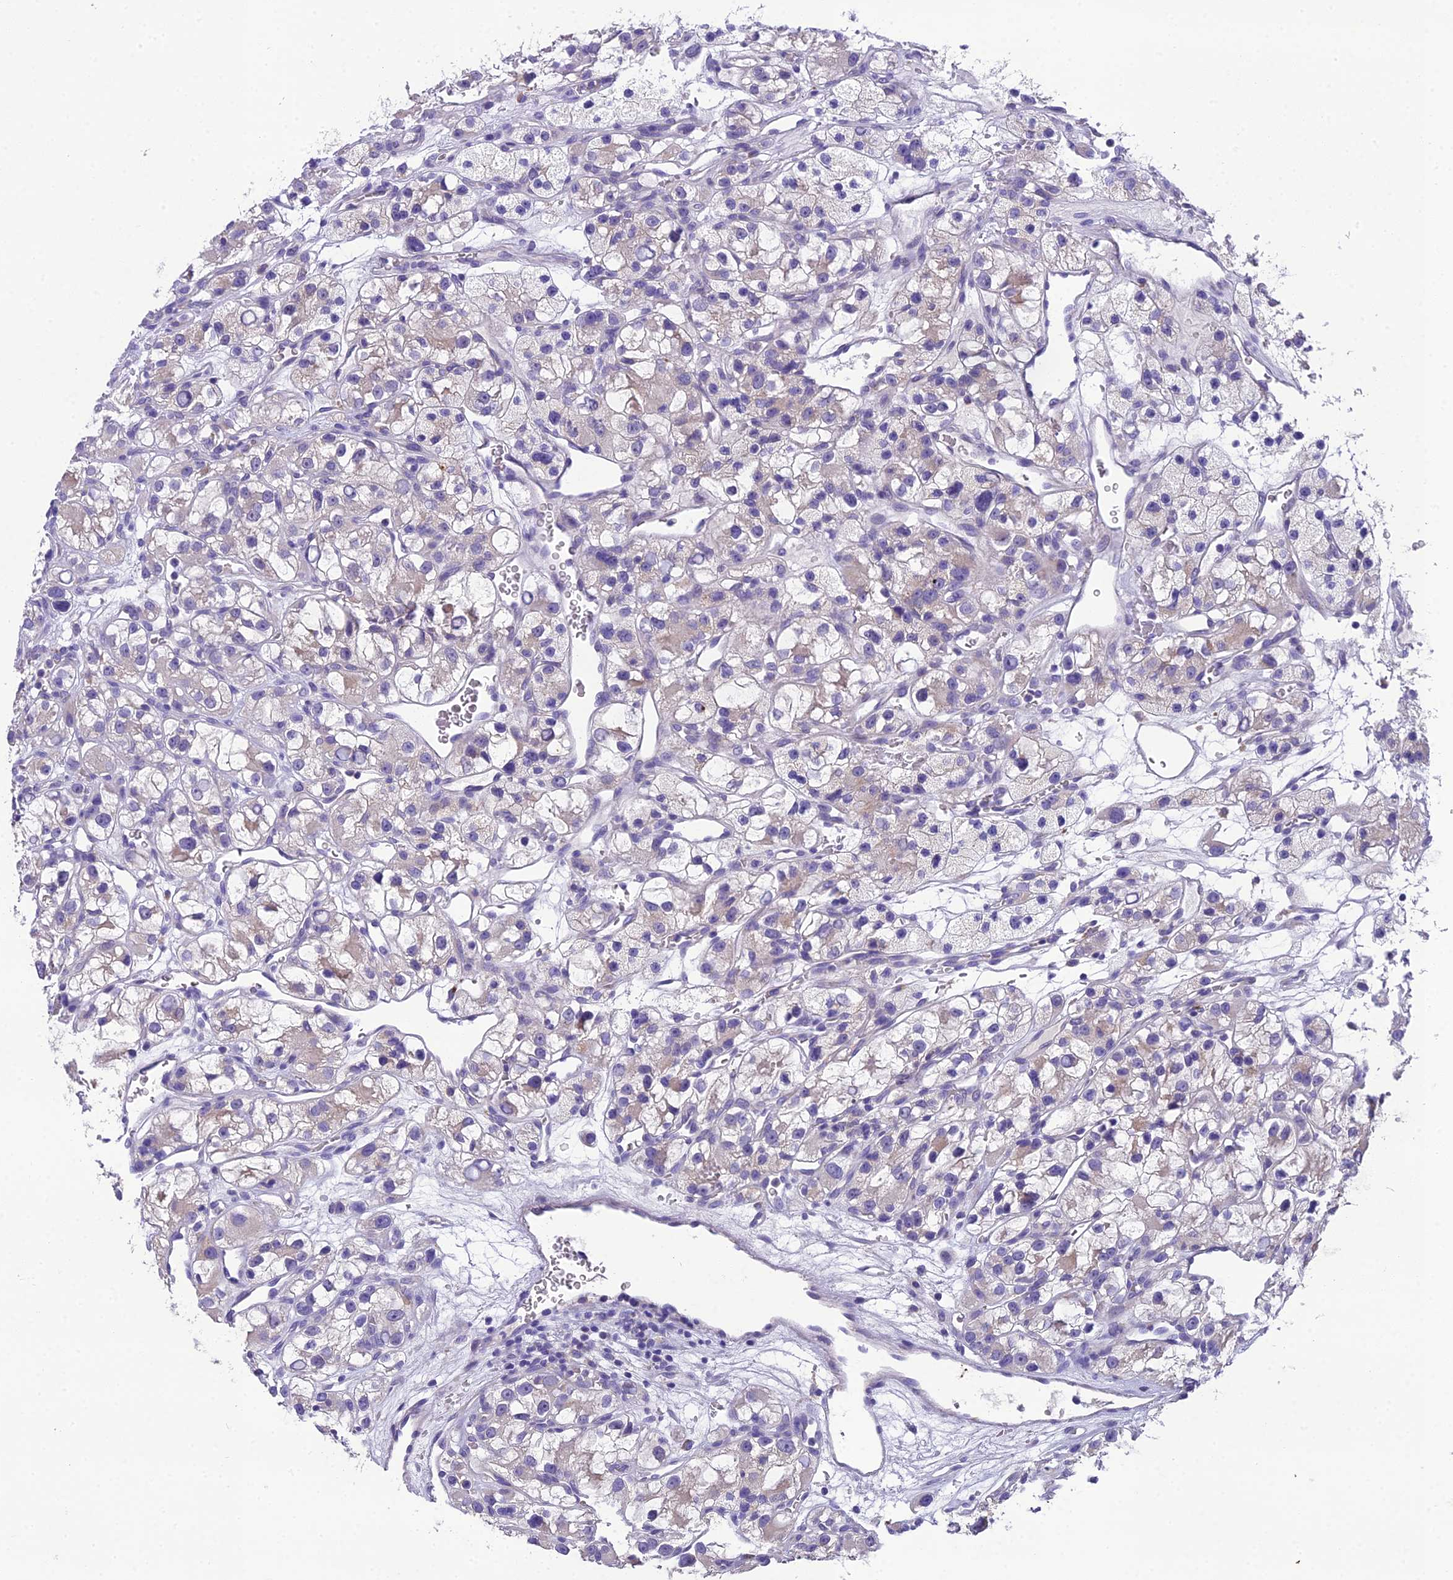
{"staining": {"intensity": "negative", "quantity": "none", "location": "none"}, "tissue": "renal cancer", "cell_type": "Tumor cells", "image_type": "cancer", "snomed": [{"axis": "morphology", "description": "Adenocarcinoma, NOS"}, {"axis": "topography", "description": "Kidney"}], "caption": "There is no significant expression in tumor cells of renal cancer.", "gene": "MIIP", "patient": {"sex": "female", "age": 57}}